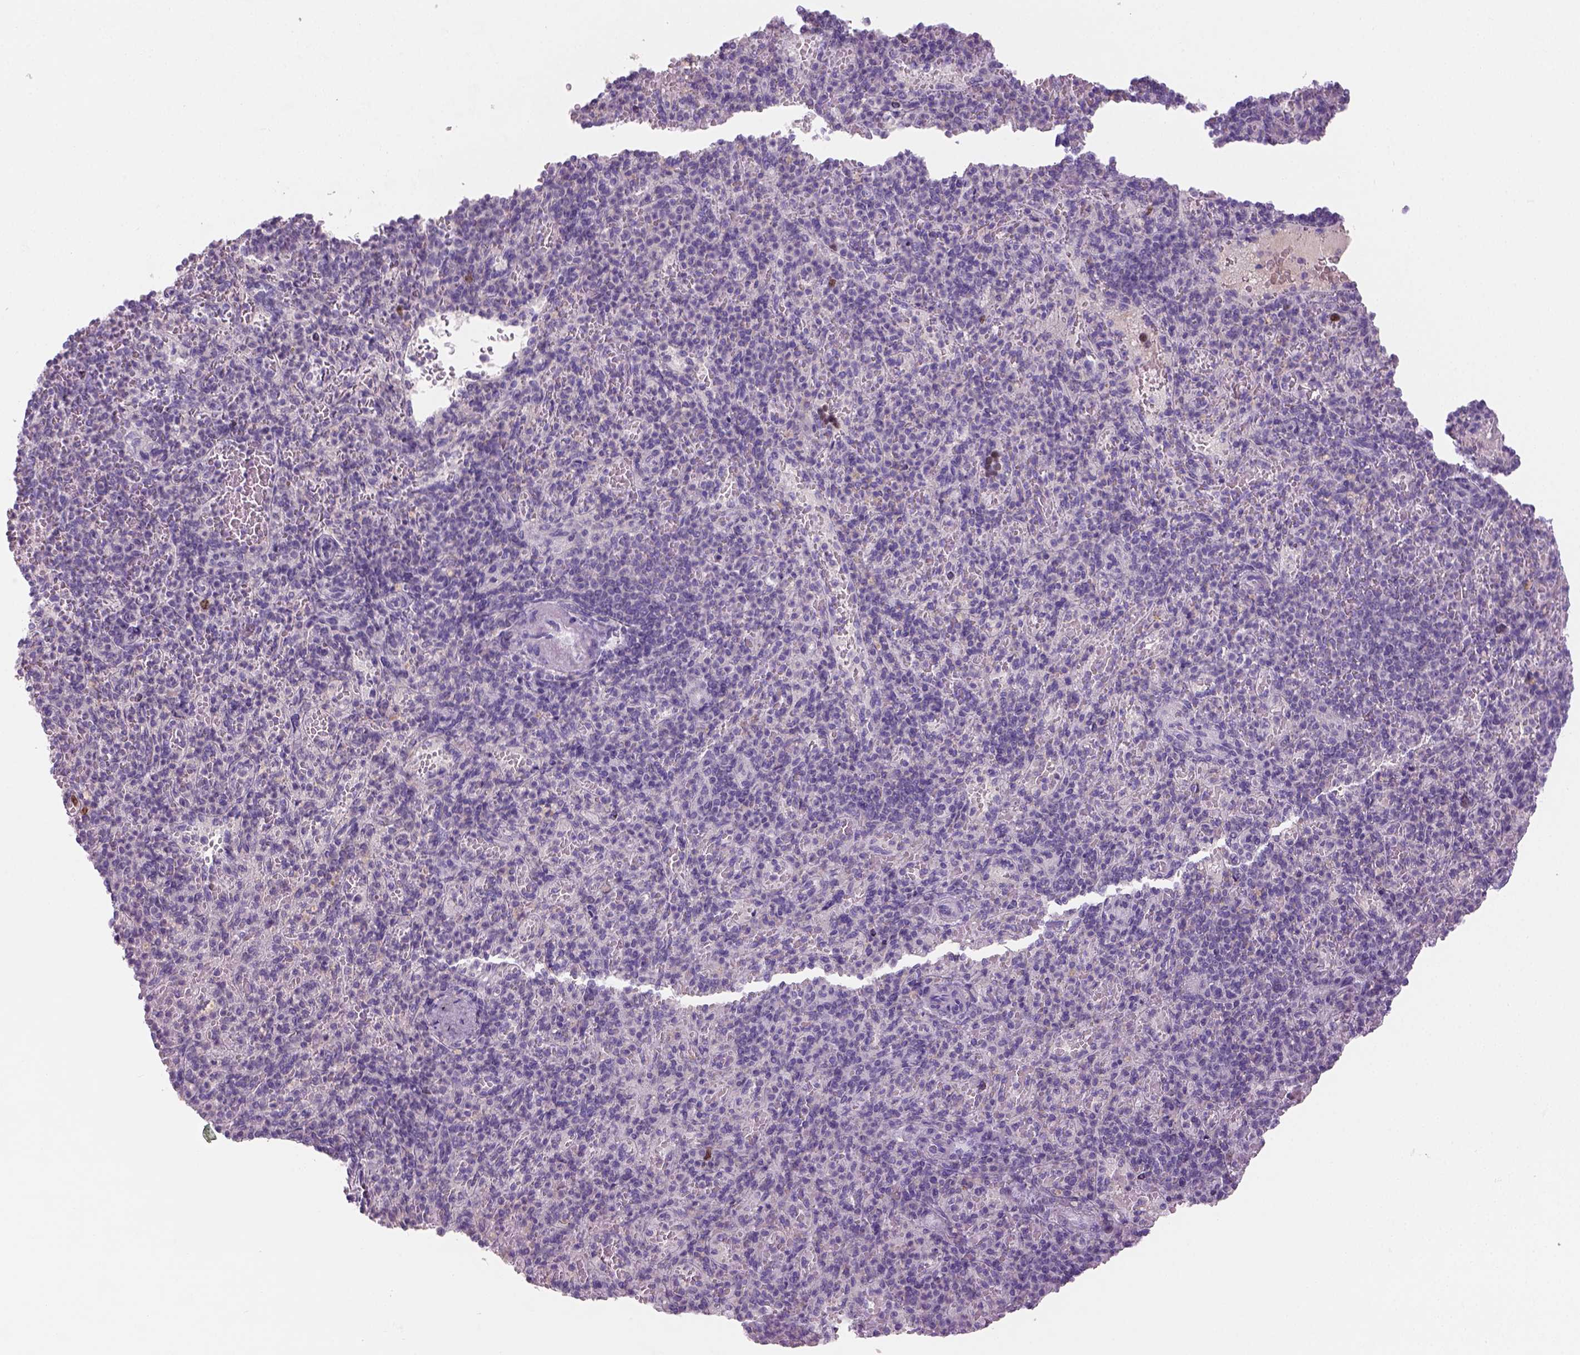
{"staining": {"intensity": "negative", "quantity": "none", "location": "none"}, "tissue": "spleen", "cell_type": "Cells in red pulp", "image_type": "normal", "snomed": [{"axis": "morphology", "description": "Normal tissue, NOS"}, {"axis": "topography", "description": "Spleen"}], "caption": "Normal spleen was stained to show a protein in brown. There is no significant positivity in cells in red pulp. (IHC, brightfield microscopy, high magnification).", "gene": "GFI1B", "patient": {"sex": "female", "age": 74}}